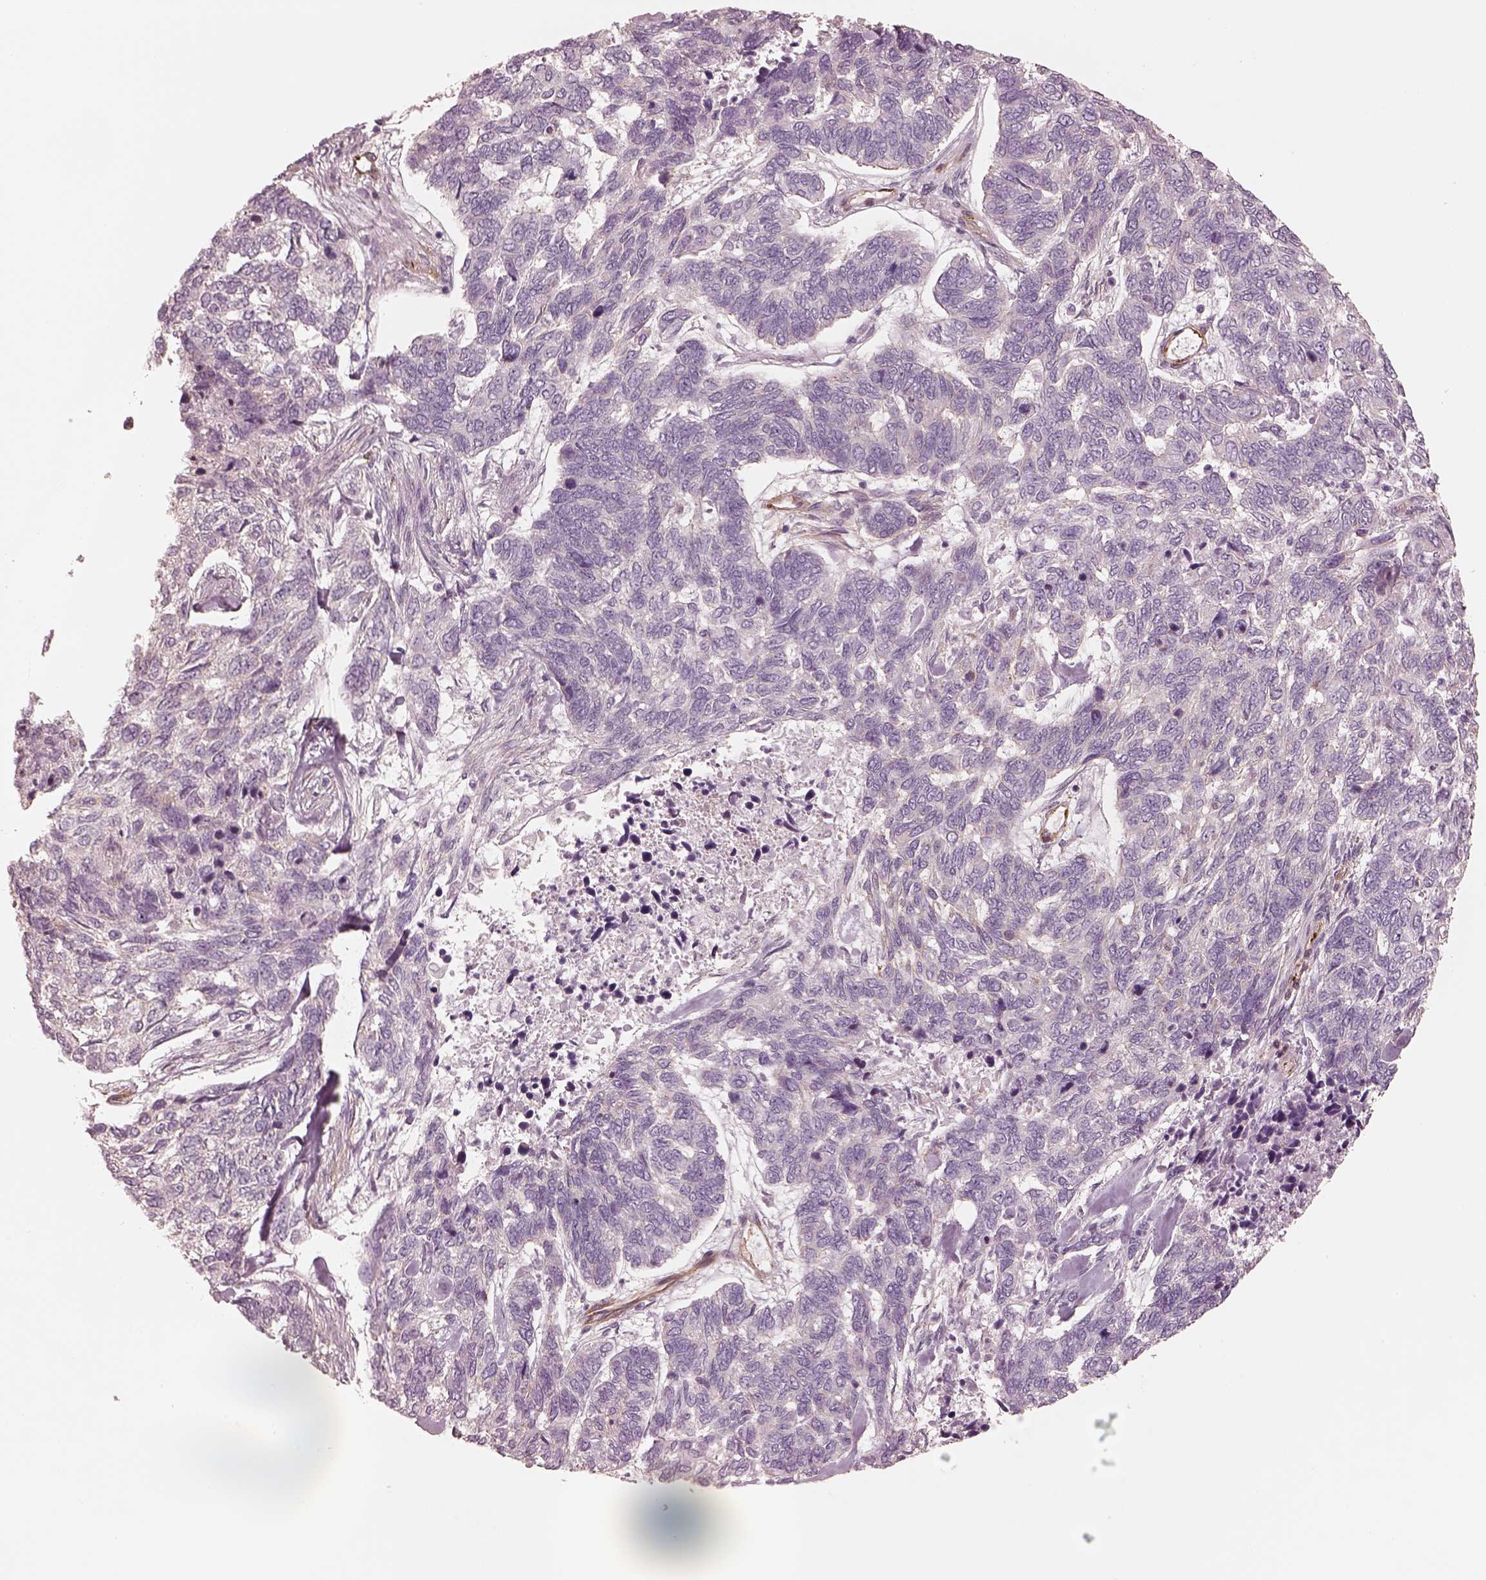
{"staining": {"intensity": "negative", "quantity": "none", "location": "none"}, "tissue": "skin cancer", "cell_type": "Tumor cells", "image_type": "cancer", "snomed": [{"axis": "morphology", "description": "Basal cell carcinoma"}, {"axis": "topography", "description": "Skin"}], "caption": "The immunohistochemistry histopathology image has no significant positivity in tumor cells of skin basal cell carcinoma tissue.", "gene": "CRYM", "patient": {"sex": "female", "age": 65}}